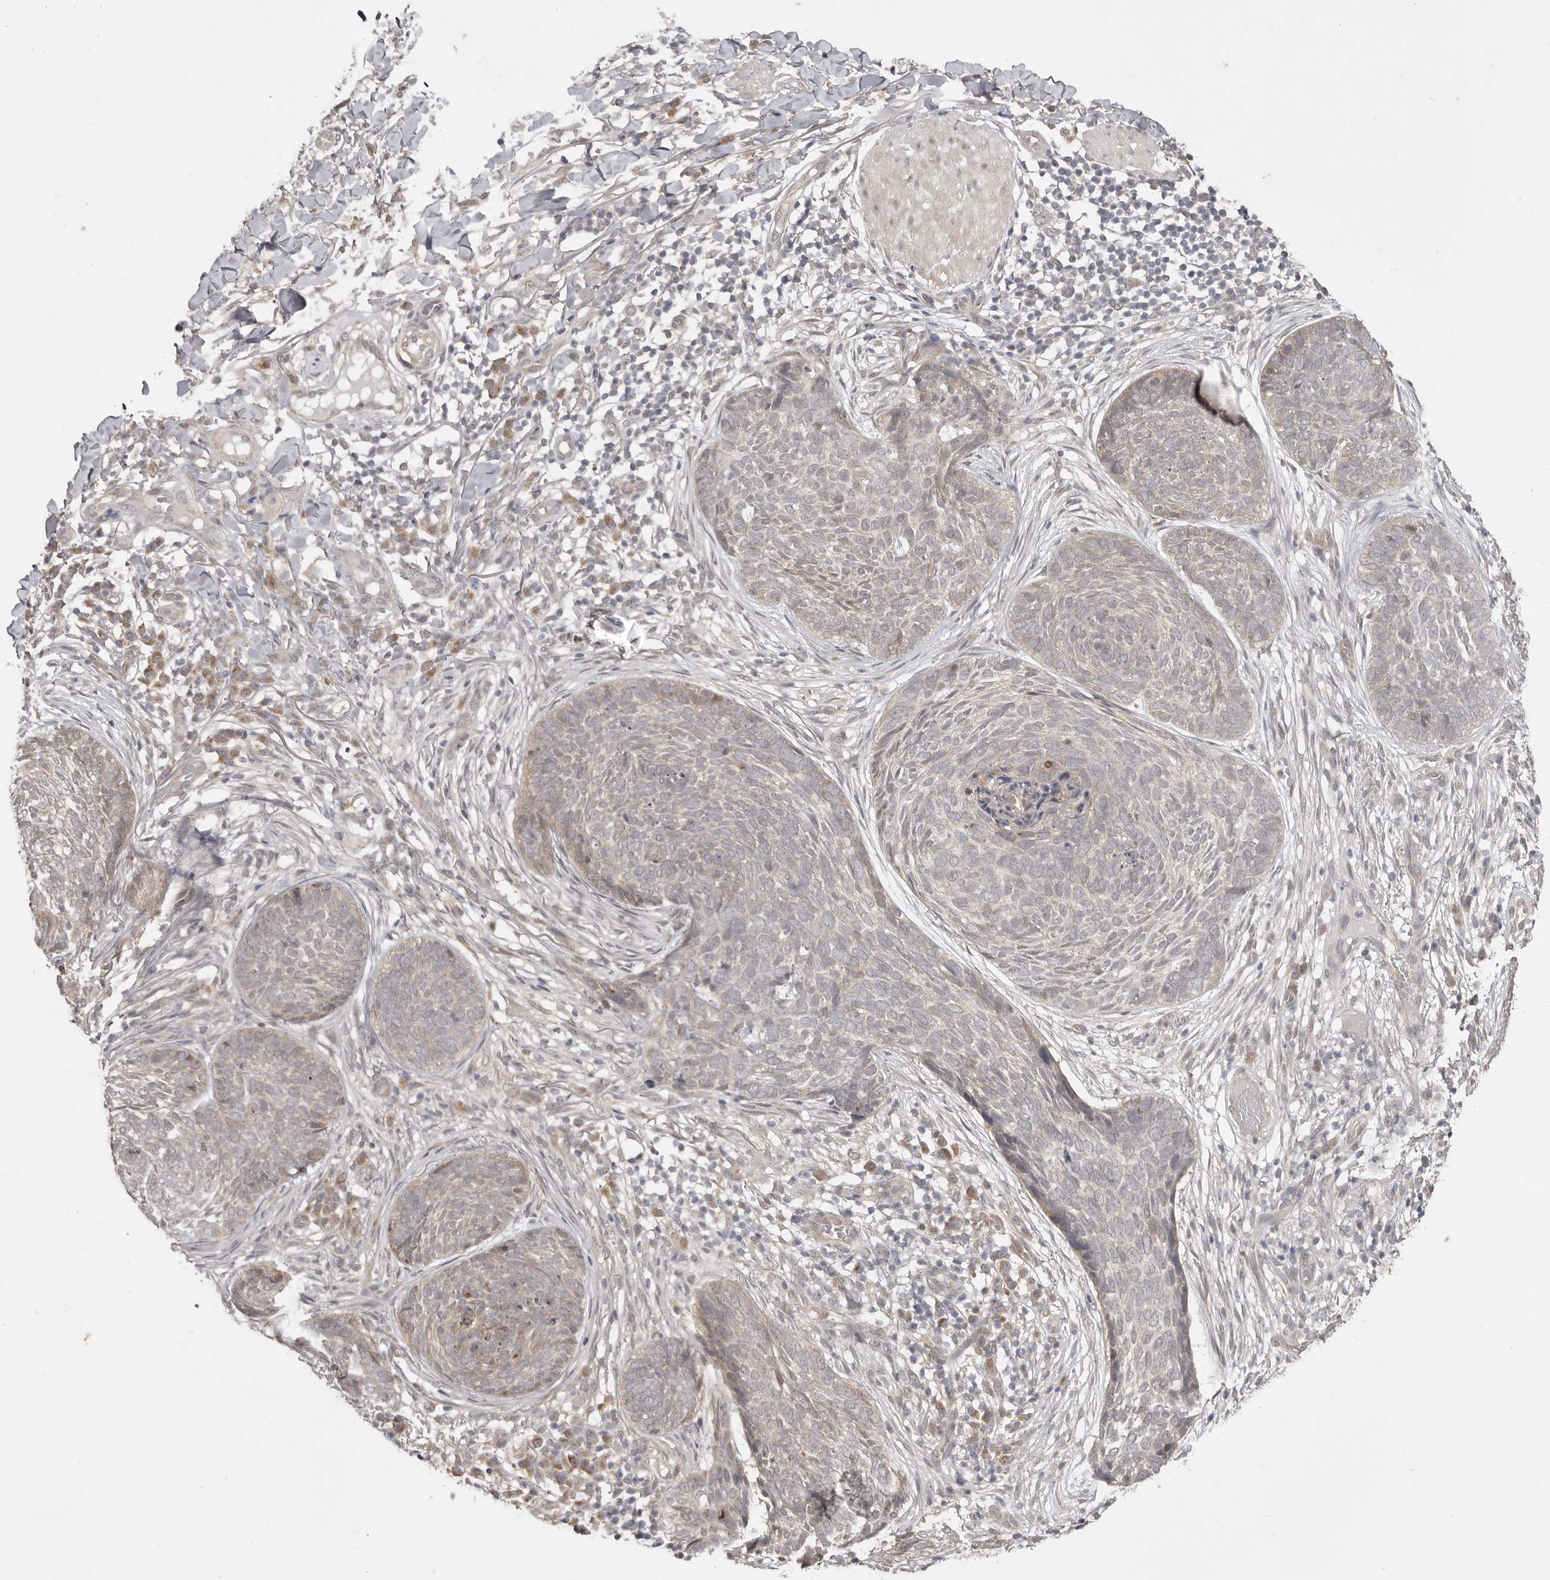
{"staining": {"intensity": "weak", "quantity": "<25%", "location": "cytoplasmic/membranous"}, "tissue": "skin cancer", "cell_type": "Tumor cells", "image_type": "cancer", "snomed": [{"axis": "morphology", "description": "Basal cell carcinoma"}, {"axis": "topography", "description": "Skin"}], "caption": "Tumor cells are negative for protein expression in human skin basal cell carcinoma.", "gene": "NSUN4", "patient": {"sex": "female", "age": 64}}